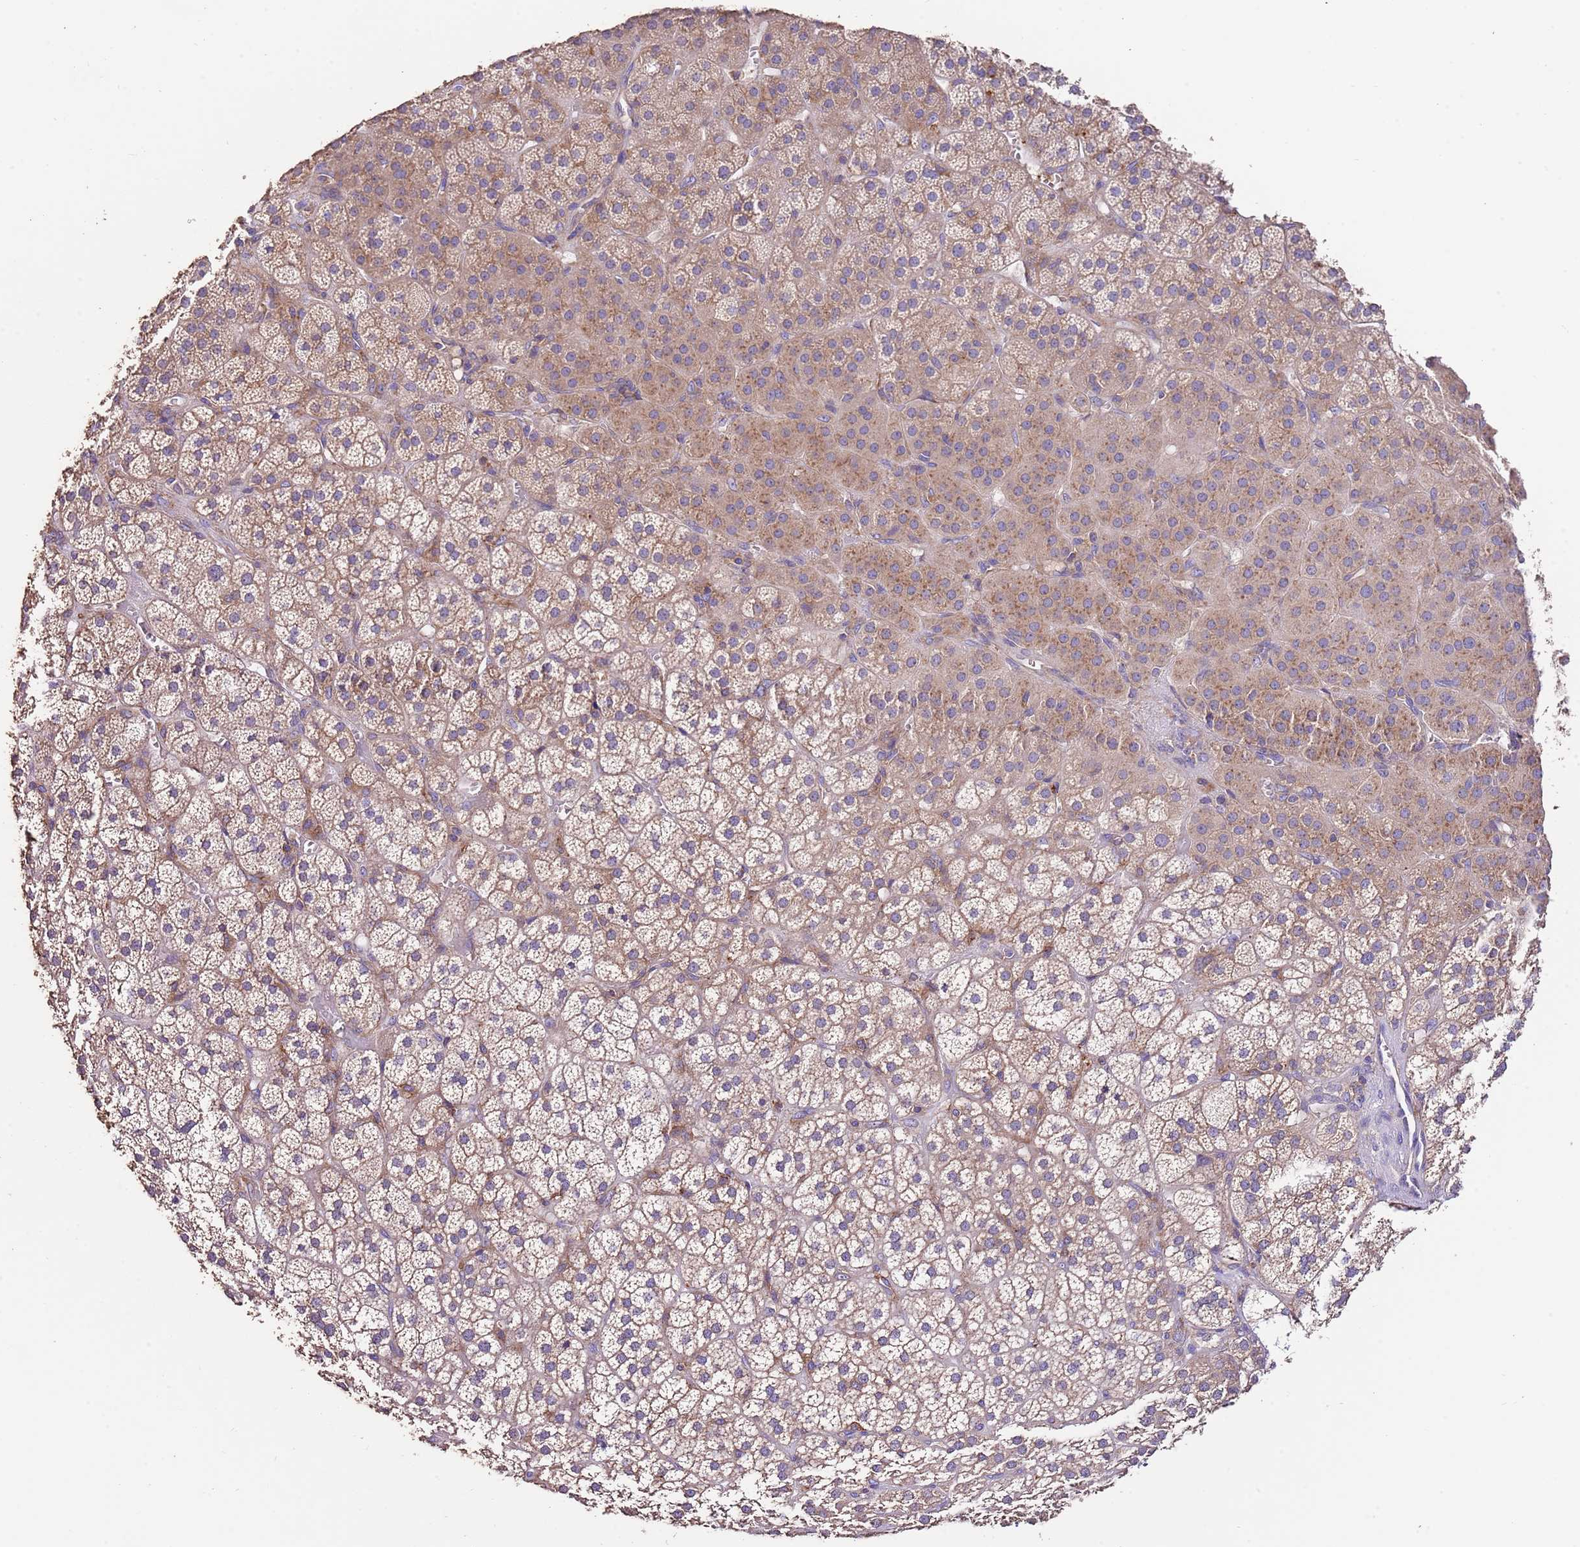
{"staining": {"intensity": "moderate", "quantity": ">75%", "location": "cytoplasmic/membranous"}, "tissue": "adrenal gland", "cell_type": "Glandular cells", "image_type": "normal", "snomed": [{"axis": "morphology", "description": "Normal tissue, NOS"}, {"axis": "topography", "description": "Adrenal gland"}], "caption": "Protein analysis of normal adrenal gland displays moderate cytoplasmic/membranous expression in about >75% of glandular cells.", "gene": "RPS10", "patient": {"sex": "female", "age": 70}}